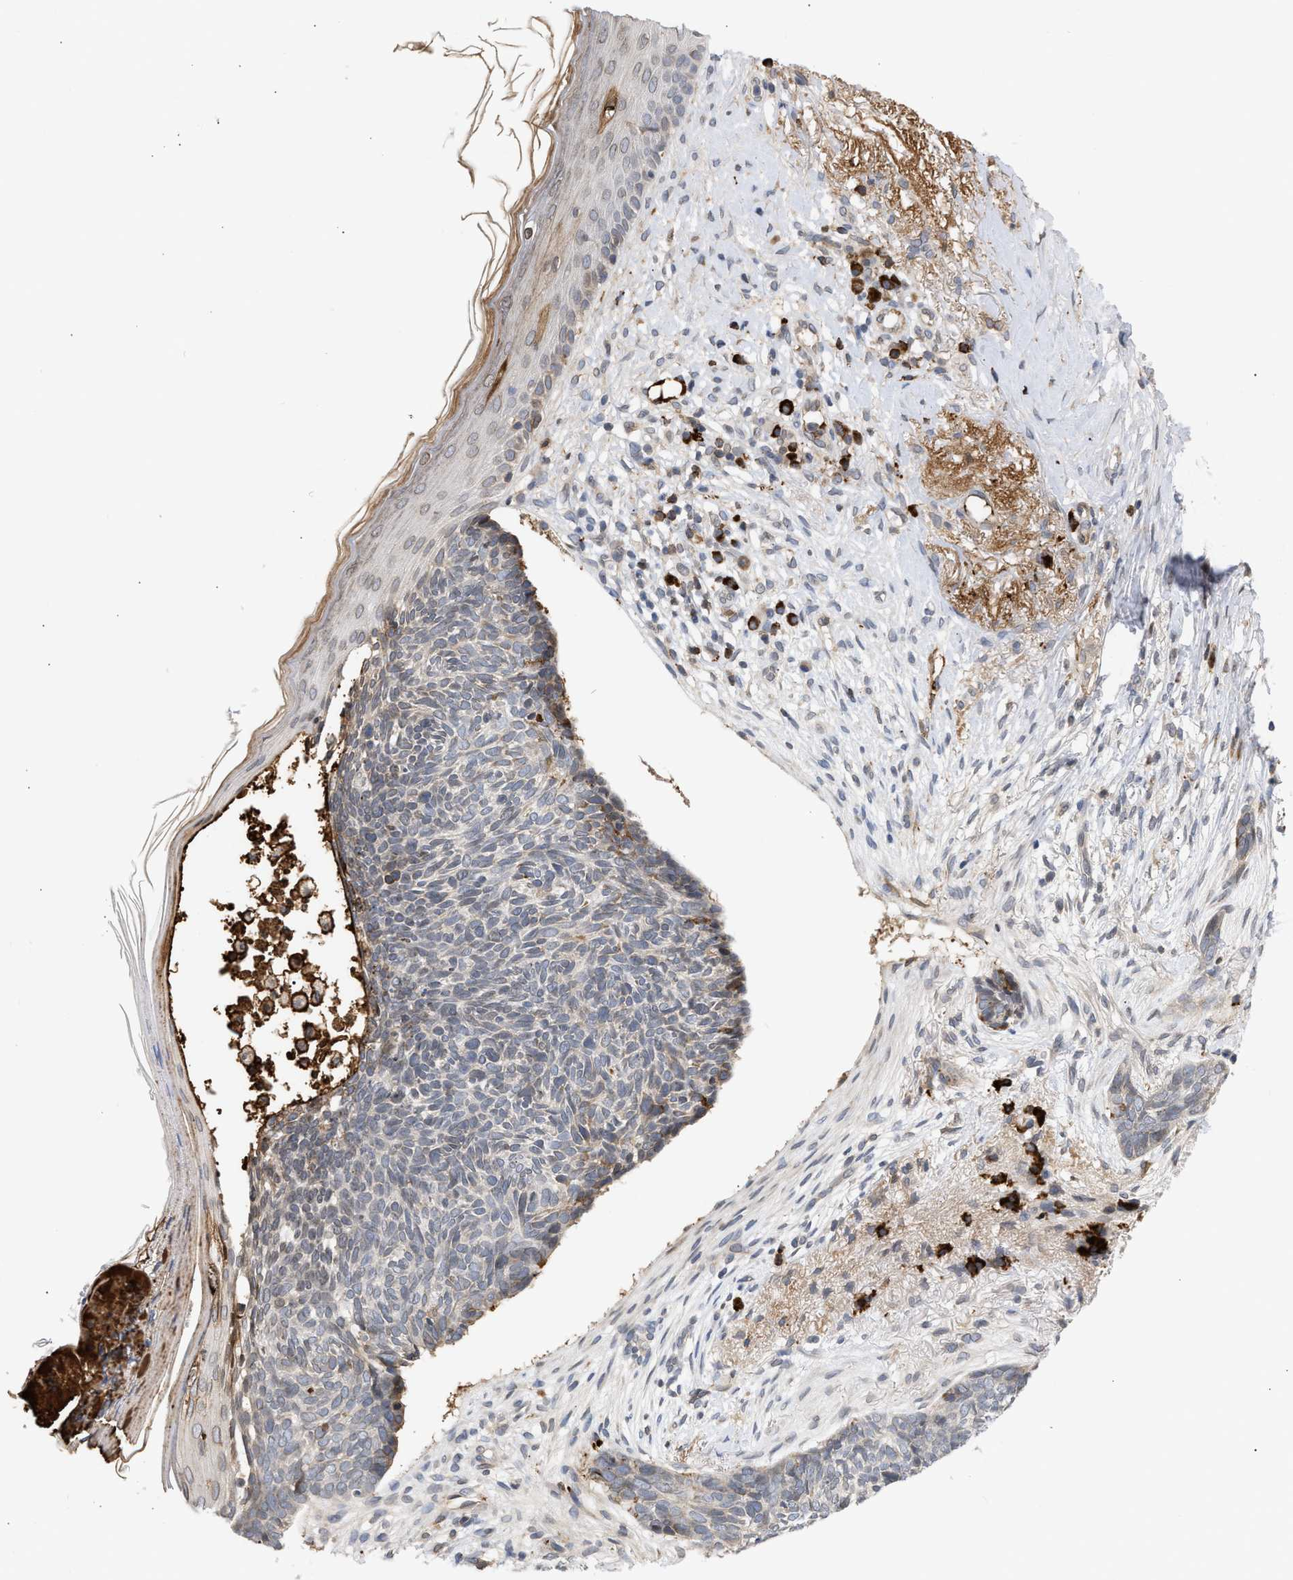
{"staining": {"intensity": "negative", "quantity": "none", "location": "none"}, "tissue": "skin cancer", "cell_type": "Tumor cells", "image_type": "cancer", "snomed": [{"axis": "morphology", "description": "Basal cell carcinoma"}, {"axis": "topography", "description": "Skin"}], "caption": "High power microscopy image of an IHC photomicrograph of skin cancer, revealing no significant expression in tumor cells.", "gene": "NUP62", "patient": {"sex": "female", "age": 84}}